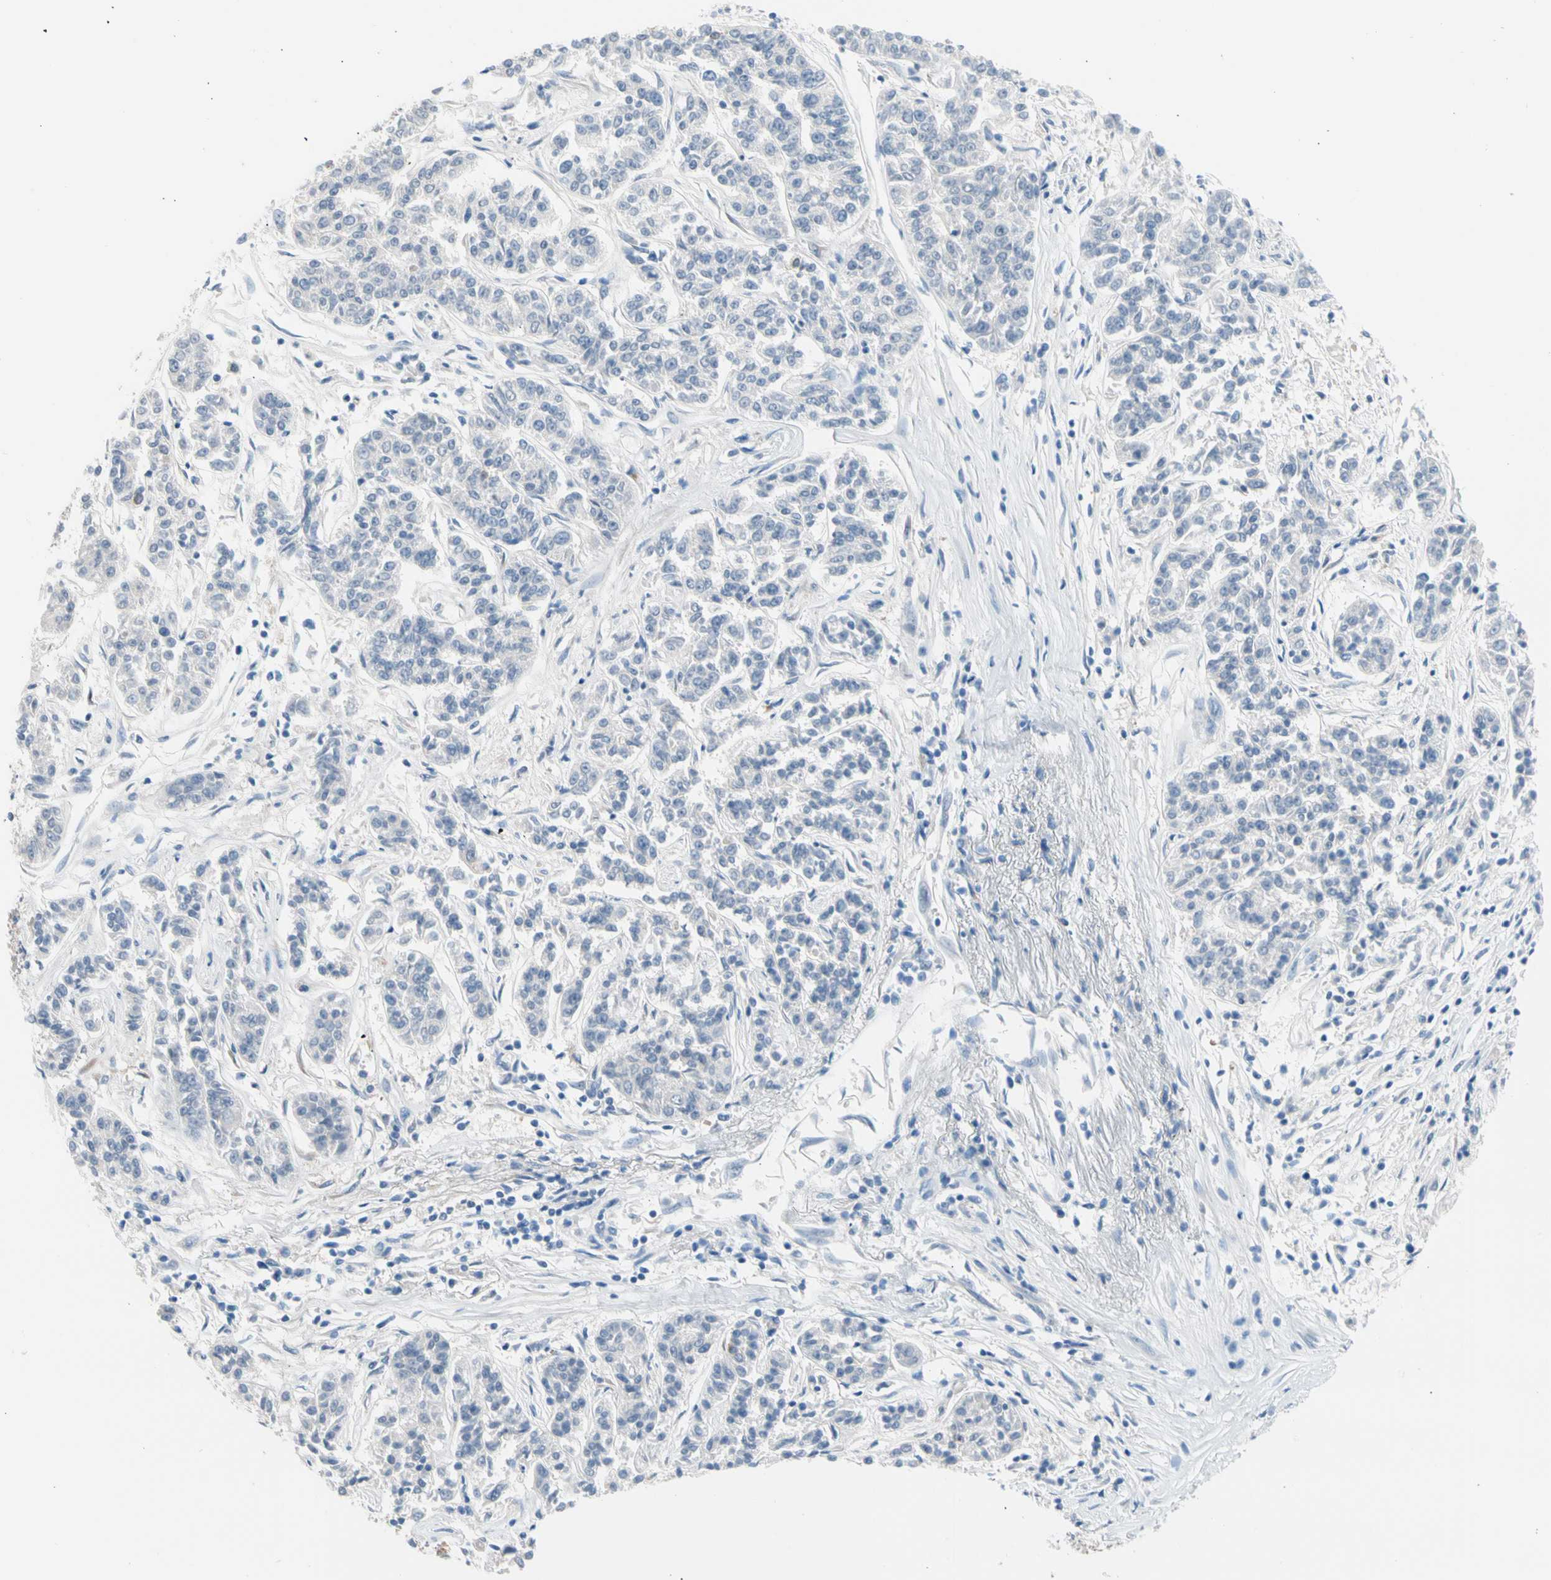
{"staining": {"intensity": "negative", "quantity": "none", "location": "none"}, "tissue": "lung cancer", "cell_type": "Tumor cells", "image_type": "cancer", "snomed": [{"axis": "morphology", "description": "Adenocarcinoma, NOS"}, {"axis": "topography", "description": "Lung"}], "caption": "This is an immunohistochemistry (IHC) histopathology image of human lung adenocarcinoma. There is no staining in tumor cells.", "gene": "CASQ1", "patient": {"sex": "male", "age": 84}}